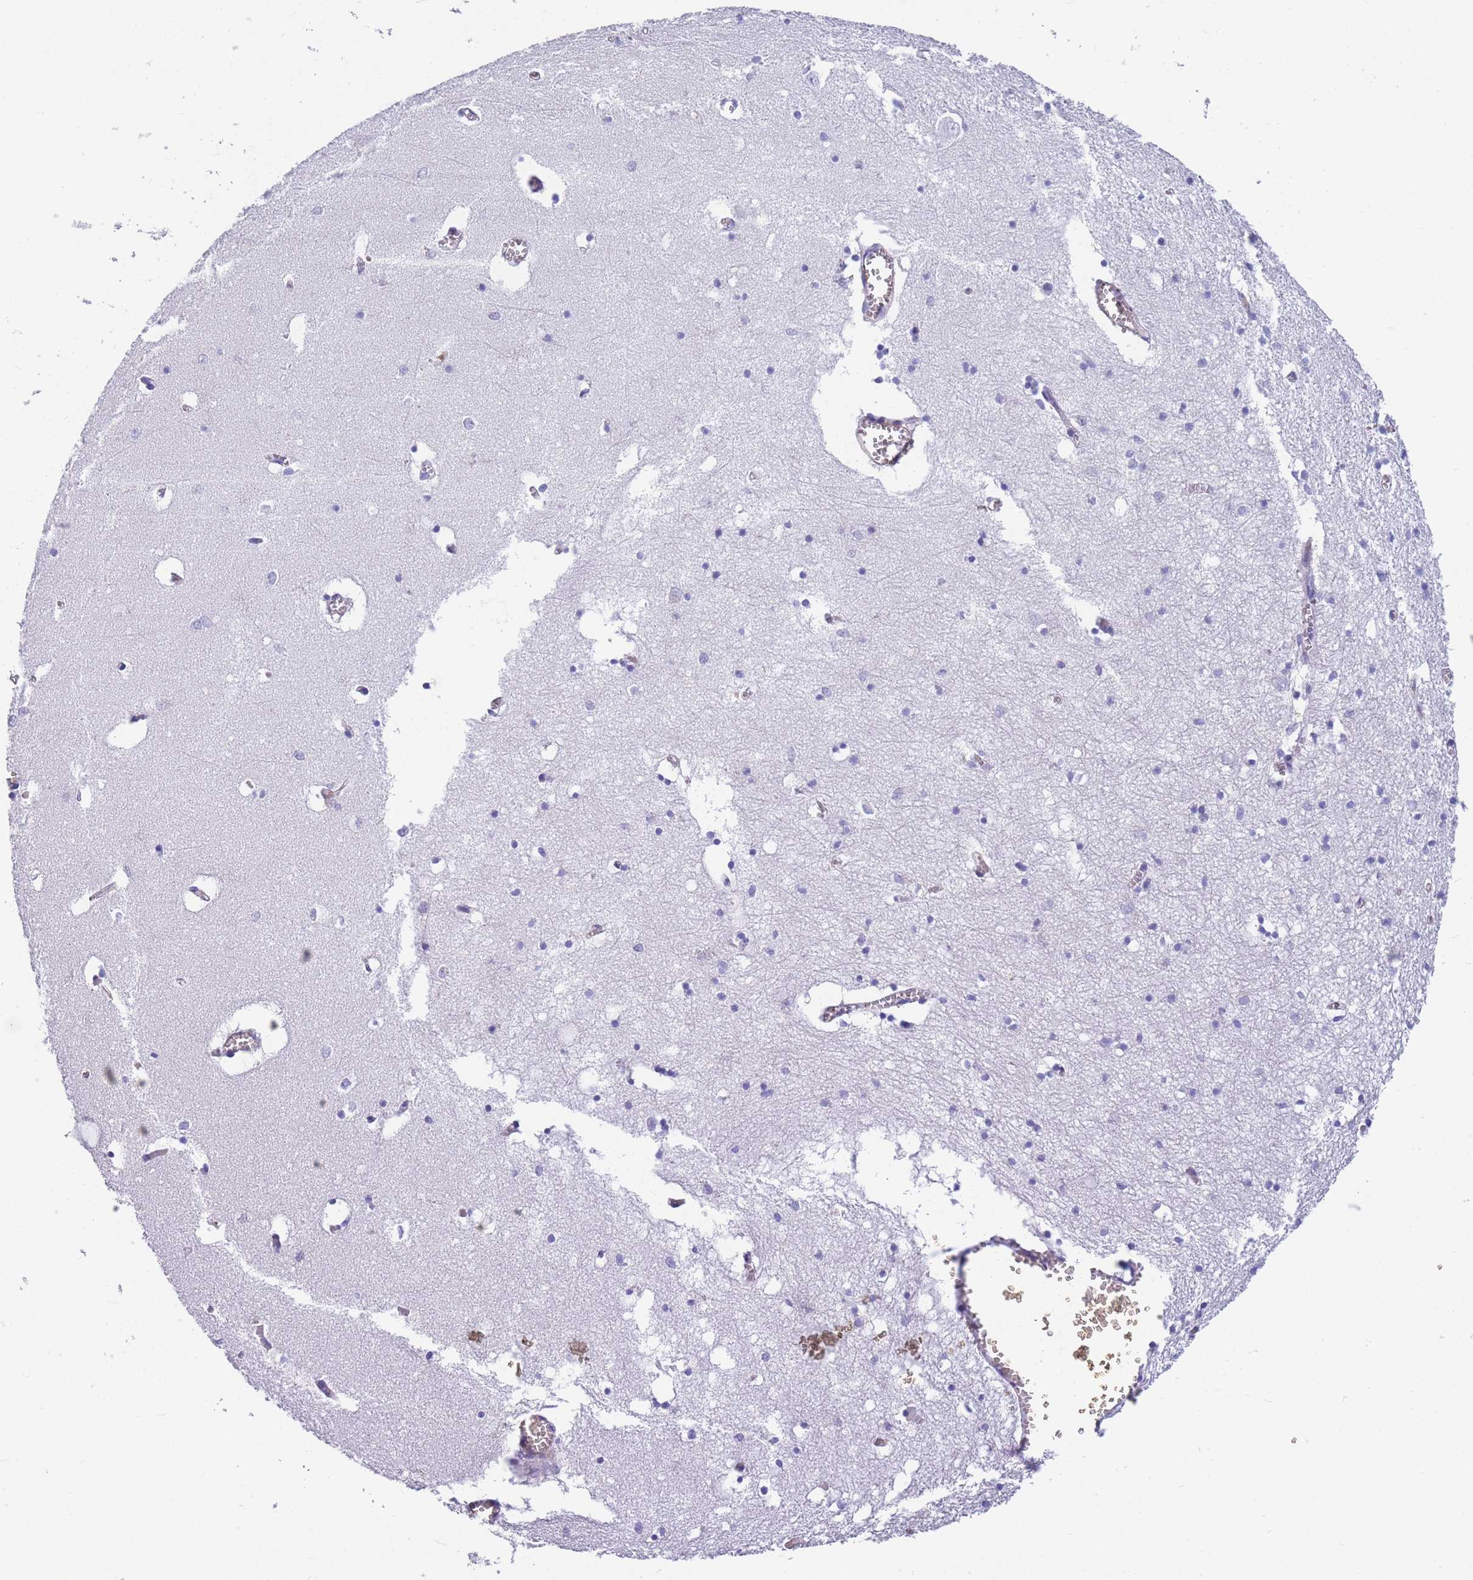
{"staining": {"intensity": "negative", "quantity": "none", "location": "none"}, "tissue": "hippocampus", "cell_type": "Glial cells", "image_type": "normal", "snomed": [{"axis": "morphology", "description": "Normal tissue, NOS"}, {"axis": "topography", "description": "Hippocampus"}], "caption": "This is an IHC histopathology image of benign hippocampus. There is no positivity in glial cells.", "gene": "ANKRD53", "patient": {"sex": "male", "age": 70}}